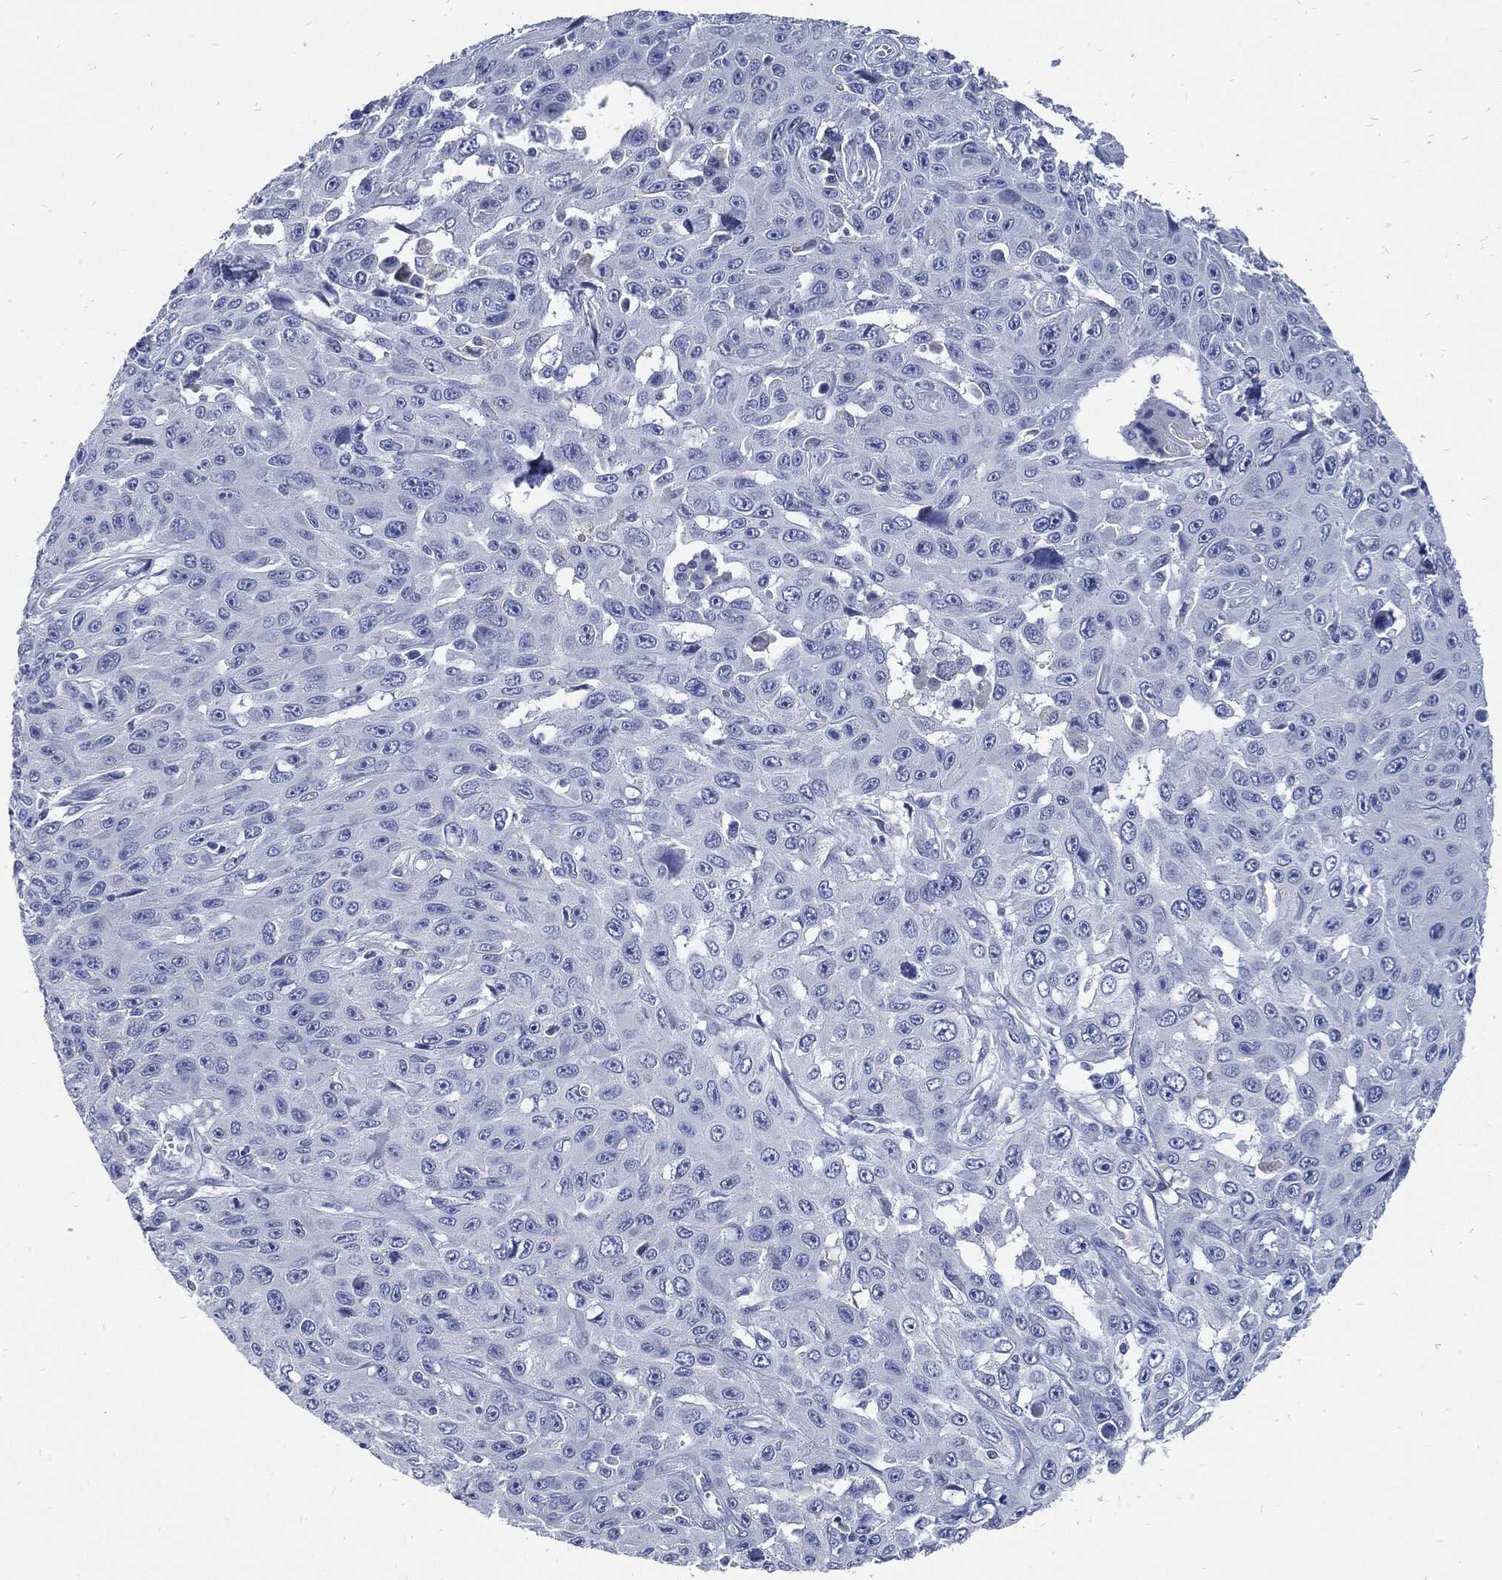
{"staining": {"intensity": "negative", "quantity": "none", "location": "none"}, "tissue": "skin cancer", "cell_type": "Tumor cells", "image_type": "cancer", "snomed": [{"axis": "morphology", "description": "Squamous cell carcinoma, NOS"}, {"axis": "topography", "description": "Skin"}], "caption": "Immunohistochemistry micrograph of neoplastic tissue: skin cancer stained with DAB (3,3'-diaminobenzidine) reveals no significant protein staining in tumor cells.", "gene": "FABP4", "patient": {"sex": "male", "age": 82}}